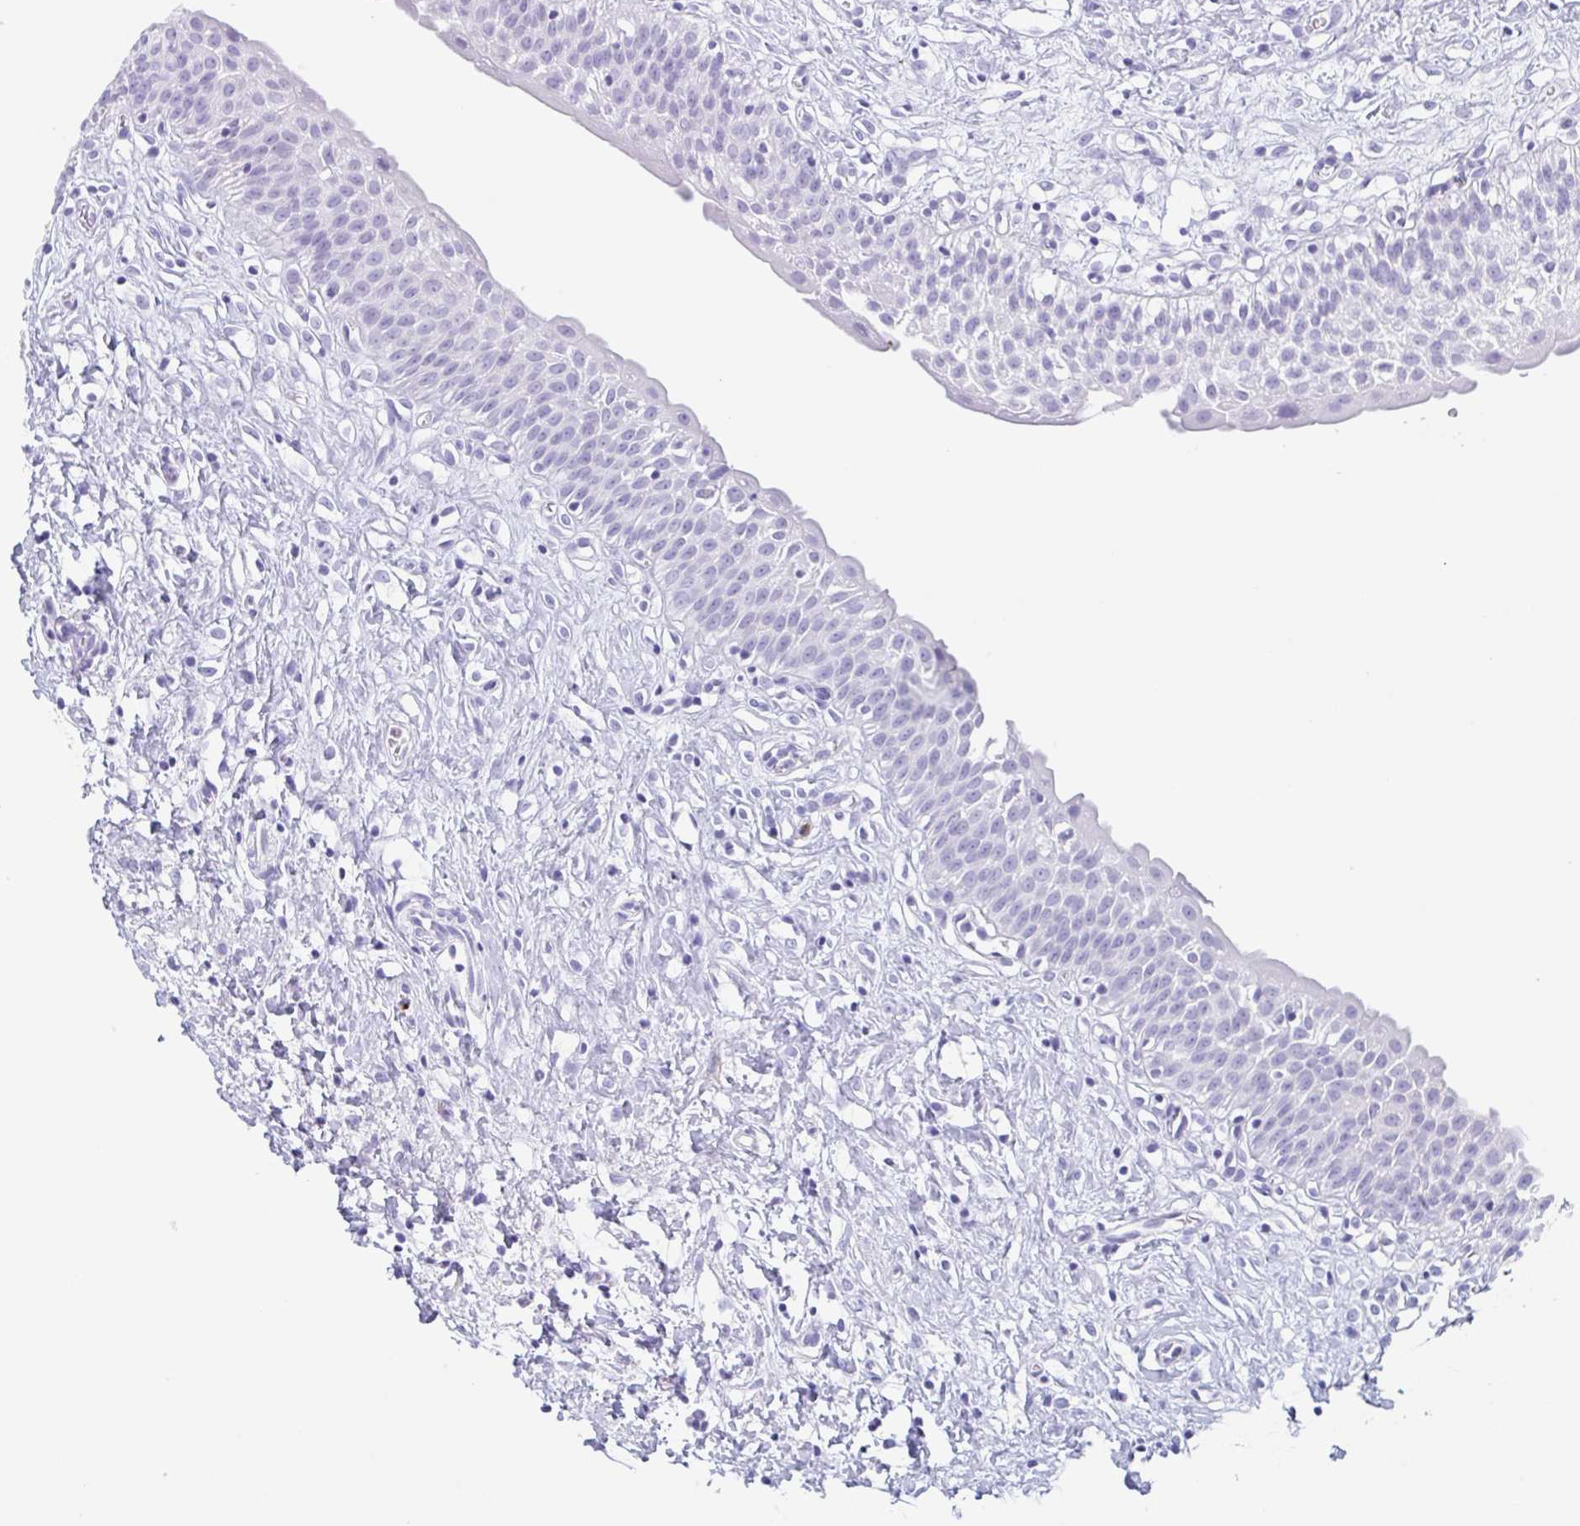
{"staining": {"intensity": "negative", "quantity": "none", "location": "none"}, "tissue": "urinary bladder", "cell_type": "Urothelial cells", "image_type": "normal", "snomed": [{"axis": "morphology", "description": "Normal tissue, NOS"}, {"axis": "topography", "description": "Urinary bladder"}], "caption": "Immunohistochemistry (IHC) of unremarkable human urinary bladder exhibits no positivity in urothelial cells.", "gene": "TAS2R41", "patient": {"sex": "male", "age": 51}}